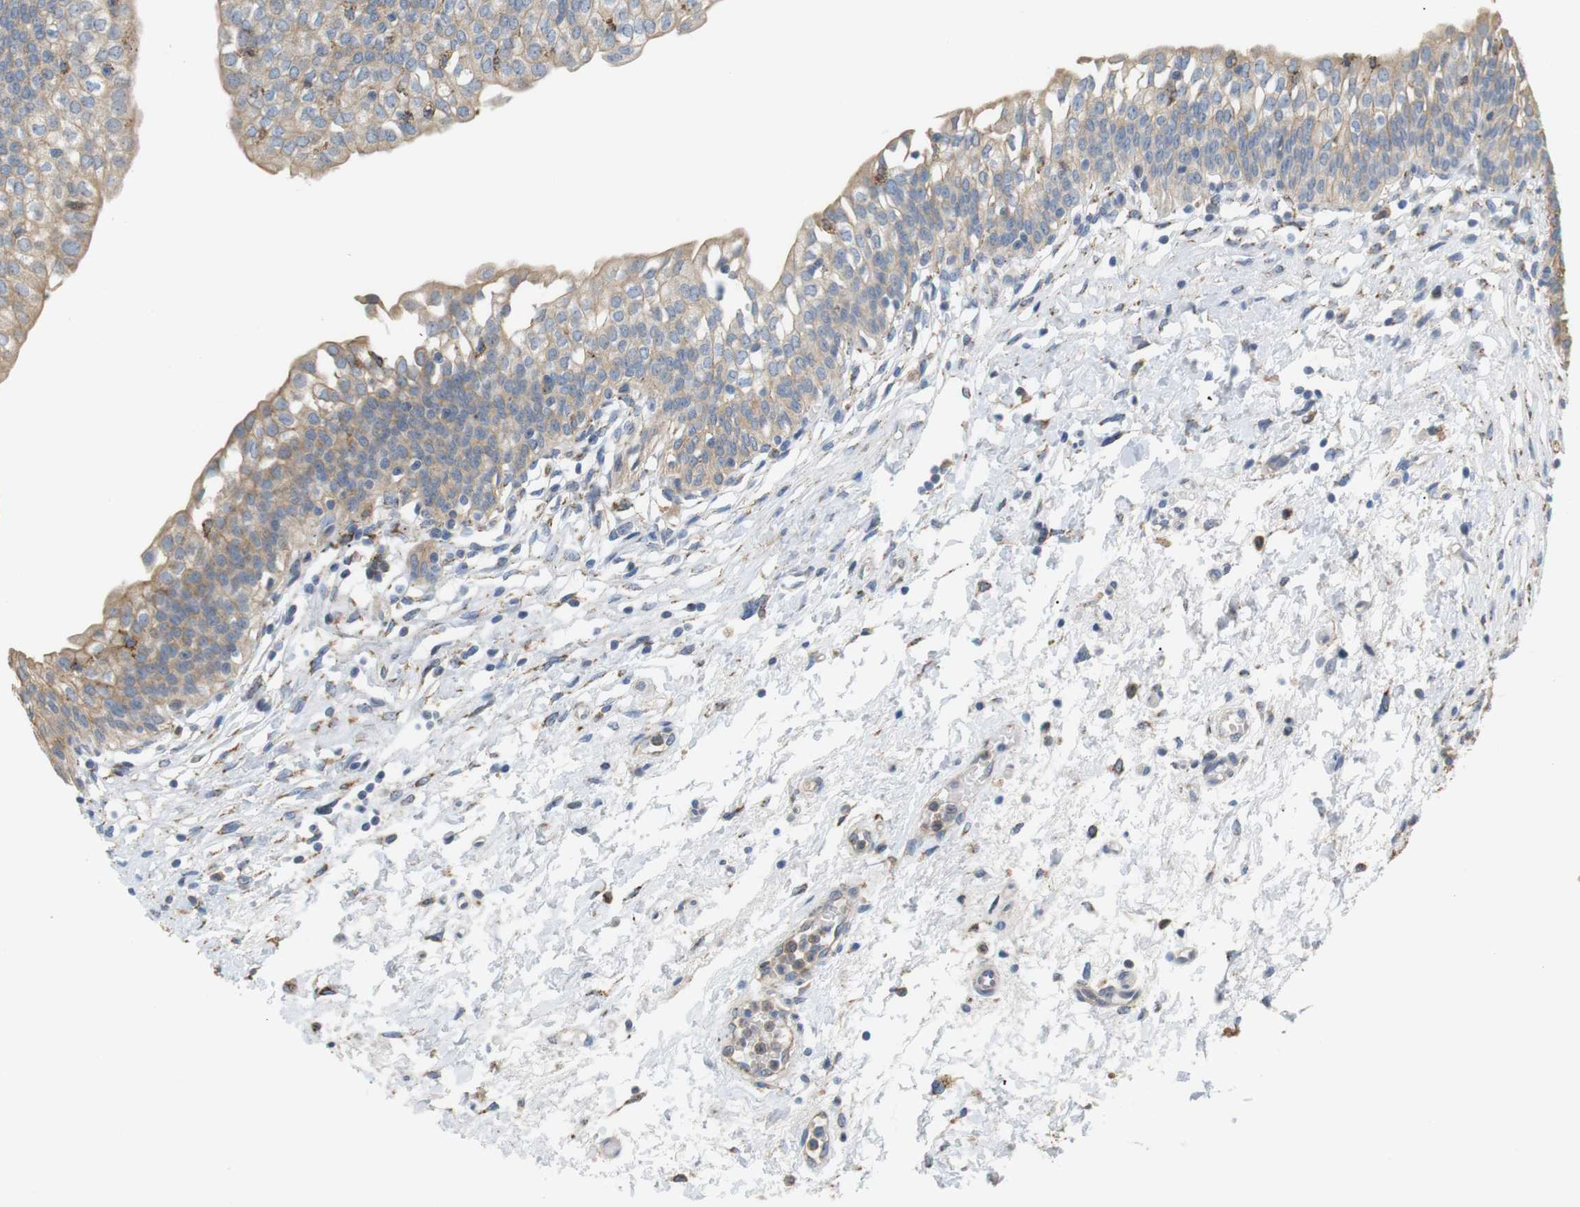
{"staining": {"intensity": "weak", "quantity": "25%-75%", "location": "cytoplasmic/membranous"}, "tissue": "urinary bladder", "cell_type": "Urothelial cells", "image_type": "normal", "snomed": [{"axis": "morphology", "description": "Normal tissue, NOS"}, {"axis": "topography", "description": "Urinary bladder"}], "caption": "Urothelial cells demonstrate low levels of weak cytoplasmic/membranous positivity in about 25%-75% of cells in unremarkable human urinary bladder. The protein of interest is stained brown, and the nuclei are stained in blue (DAB (3,3'-diaminobenzidine) IHC with brightfield microscopy, high magnification).", "gene": "CD300E", "patient": {"sex": "male", "age": 55}}